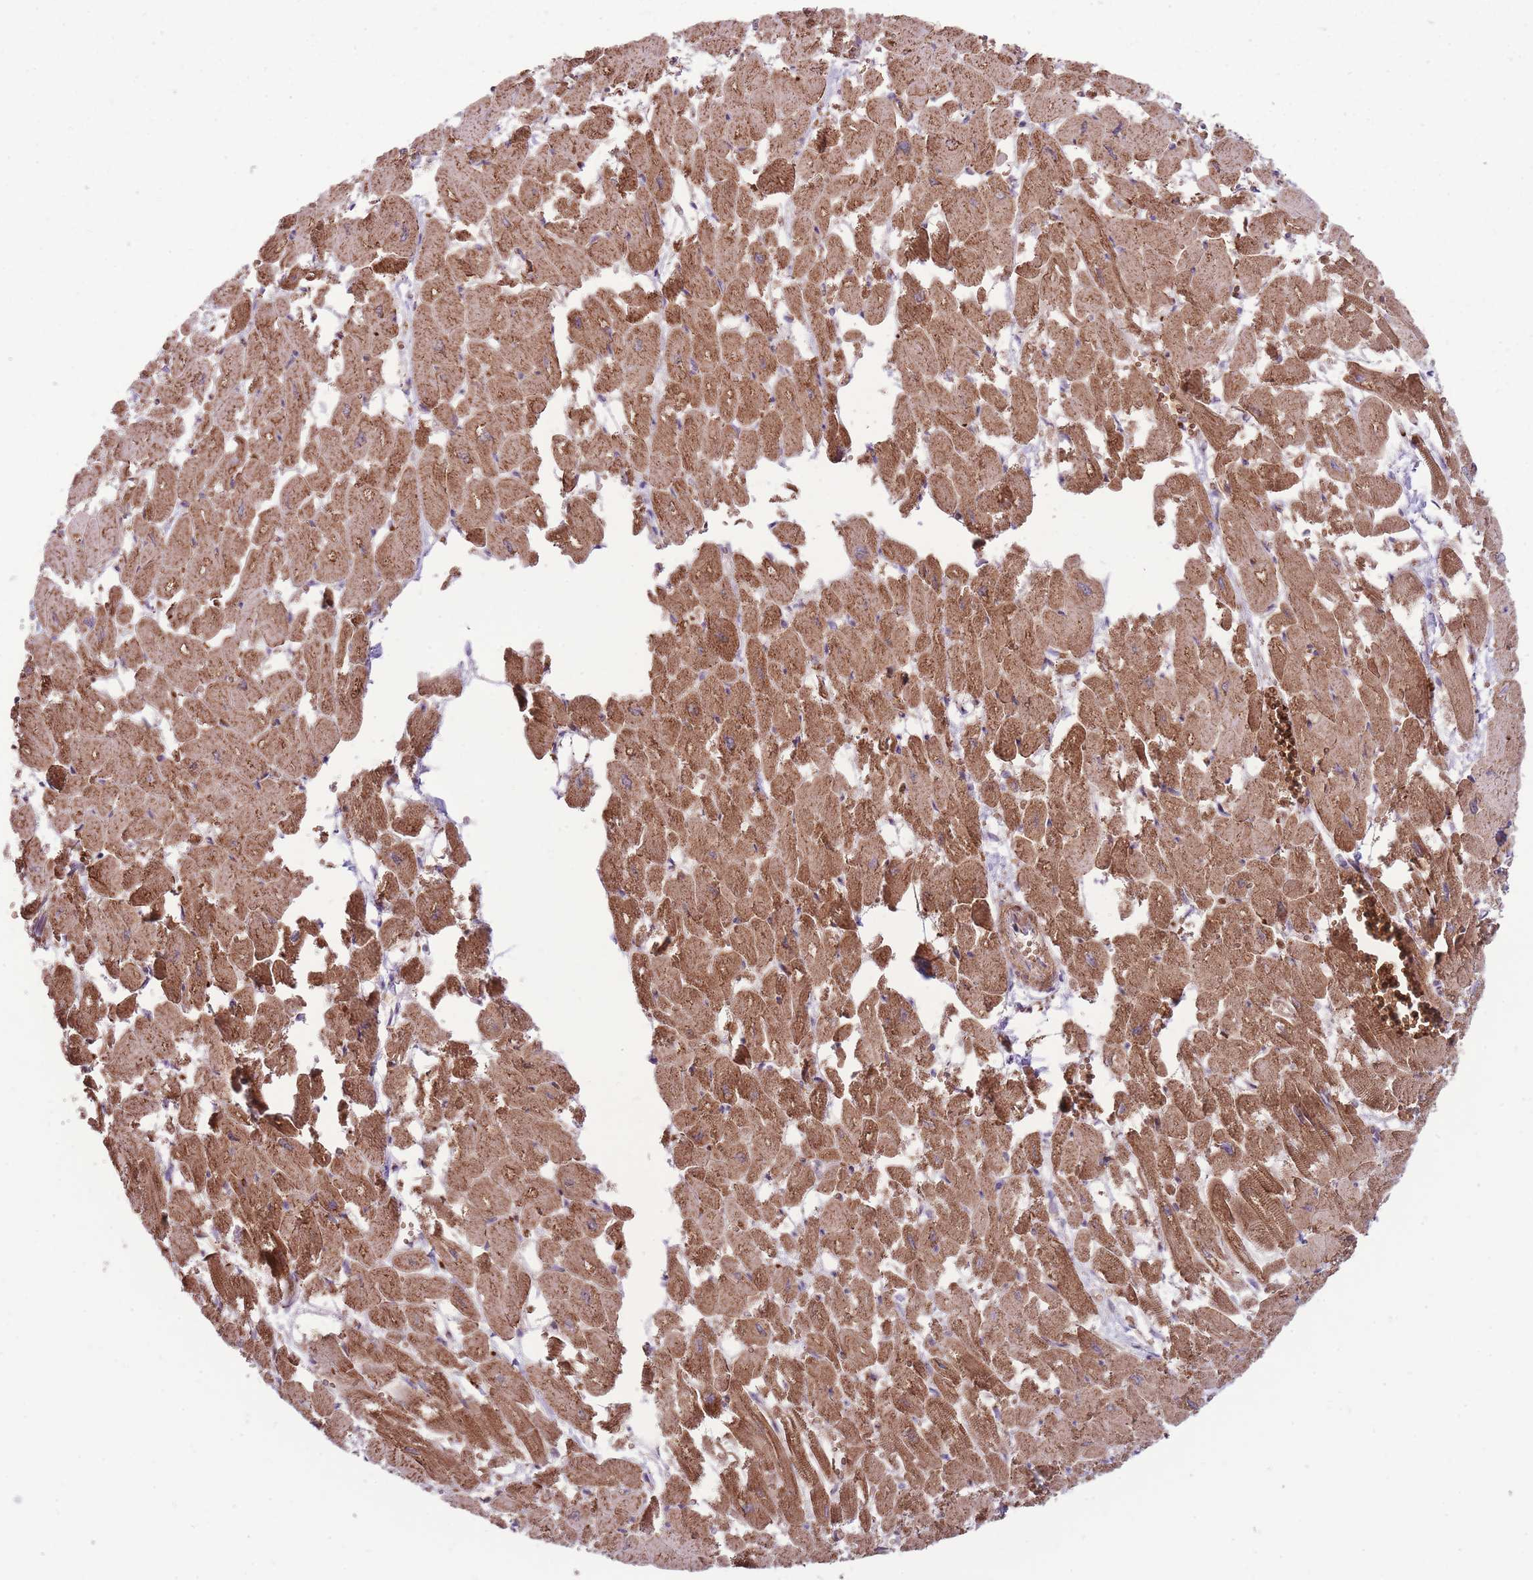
{"staining": {"intensity": "moderate", "quantity": ">75%", "location": "cytoplasmic/membranous"}, "tissue": "heart muscle", "cell_type": "Cardiomyocytes", "image_type": "normal", "snomed": [{"axis": "morphology", "description": "Normal tissue, NOS"}, {"axis": "topography", "description": "Heart"}], "caption": "Protein staining by IHC exhibits moderate cytoplasmic/membranous staining in about >75% of cardiomyocytes in unremarkable heart muscle.", "gene": "ANKRD10", "patient": {"sex": "male", "age": 54}}